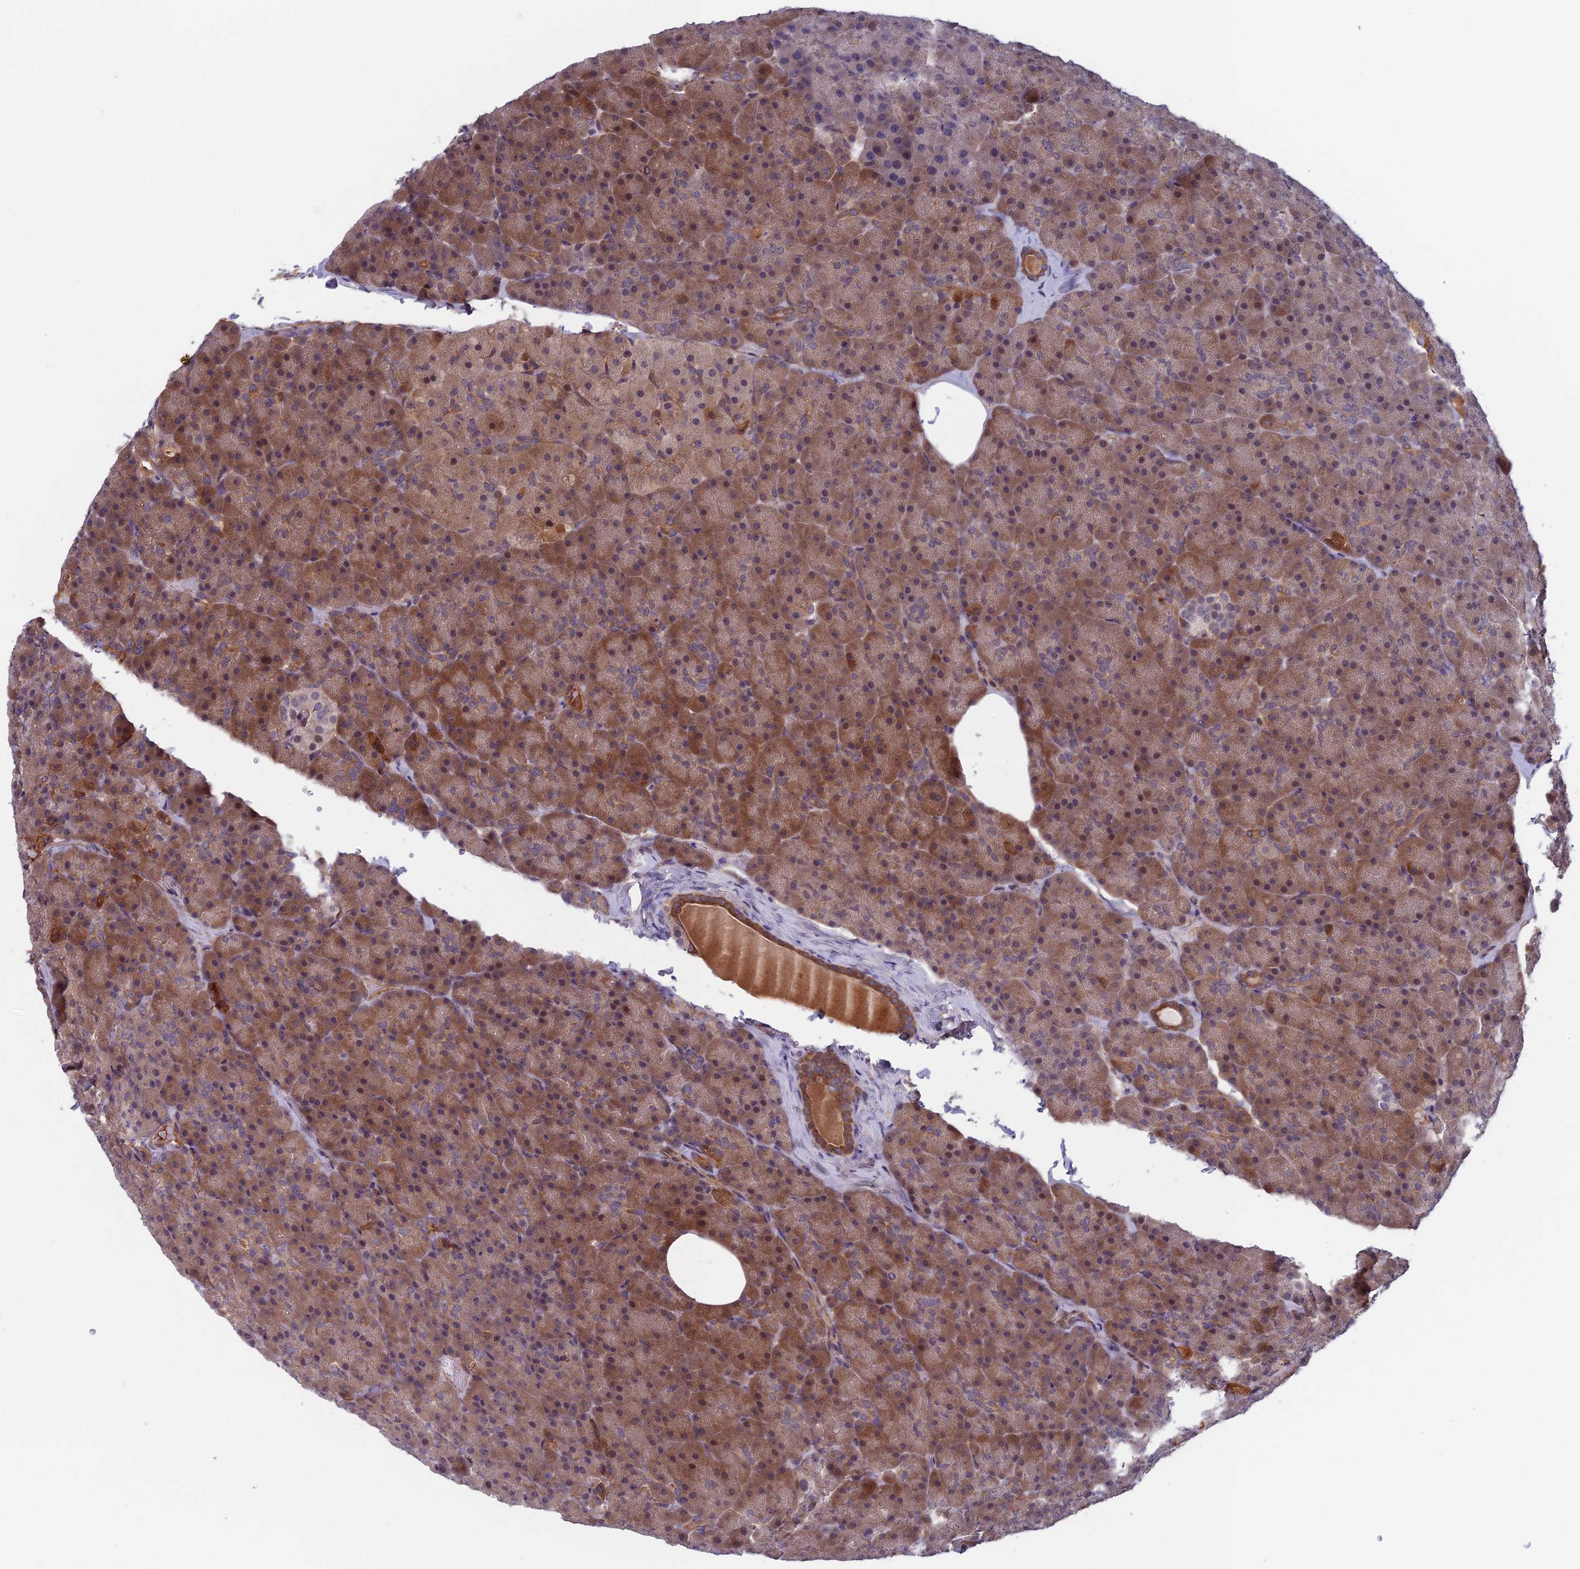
{"staining": {"intensity": "moderate", "quantity": ">75%", "location": "cytoplasmic/membranous"}, "tissue": "pancreas", "cell_type": "Exocrine glandular cells", "image_type": "normal", "snomed": [{"axis": "morphology", "description": "Normal tissue, NOS"}, {"axis": "topography", "description": "Pancreas"}], "caption": "Exocrine glandular cells reveal medium levels of moderate cytoplasmic/membranous staining in approximately >75% of cells in normal pancreas. The protein is stained brown, and the nuclei are stained in blue (DAB IHC with brightfield microscopy, high magnification).", "gene": "FADS1", "patient": {"sex": "male", "age": 36}}